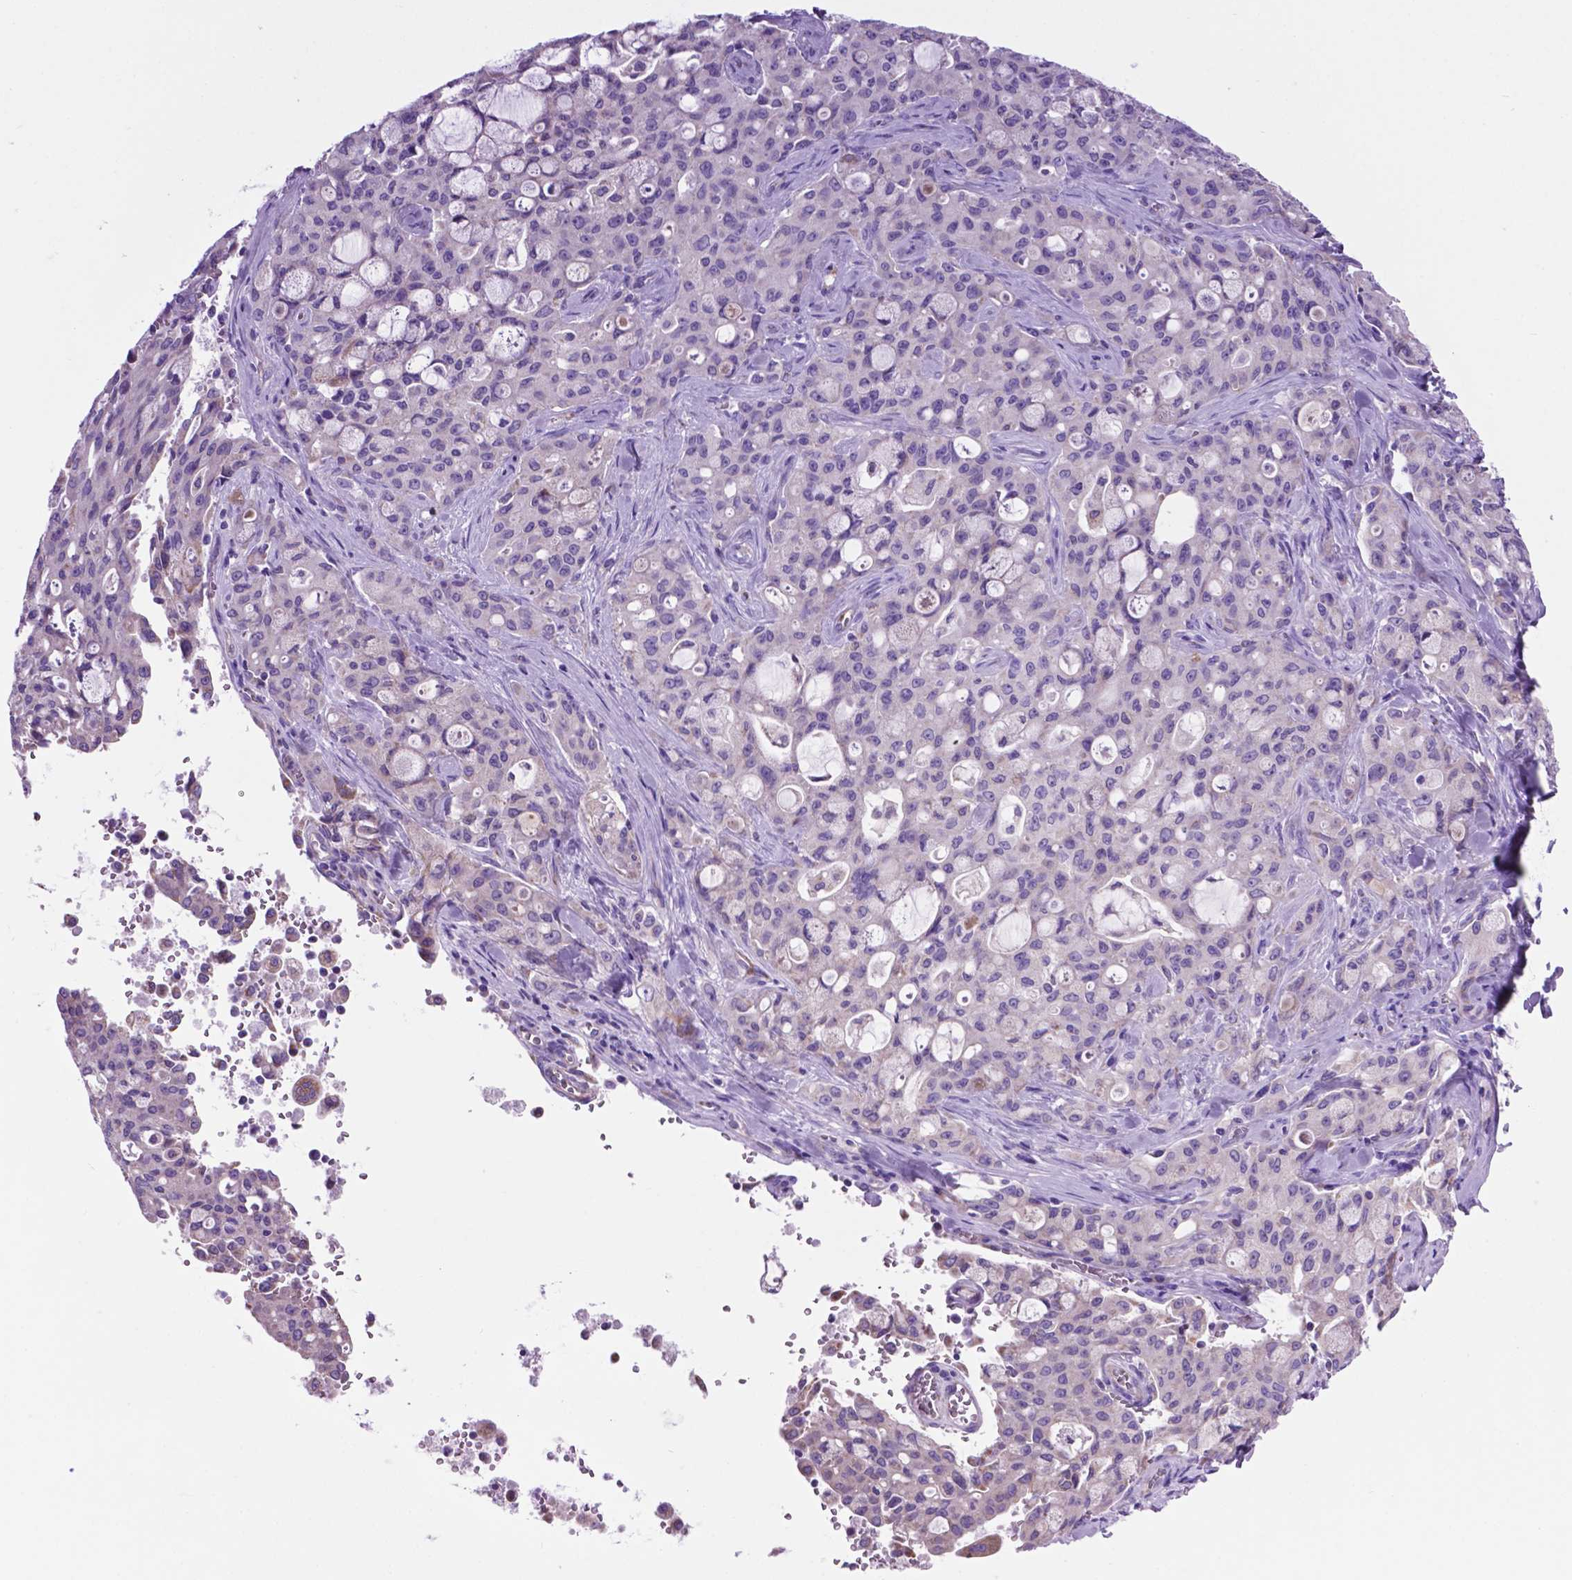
{"staining": {"intensity": "negative", "quantity": "none", "location": "none"}, "tissue": "lung cancer", "cell_type": "Tumor cells", "image_type": "cancer", "snomed": [{"axis": "morphology", "description": "Adenocarcinoma, NOS"}, {"axis": "topography", "description": "Lung"}], "caption": "This is an immunohistochemistry histopathology image of adenocarcinoma (lung). There is no expression in tumor cells.", "gene": "TMEM121B", "patient": {"sex": "female", "age": 44}}